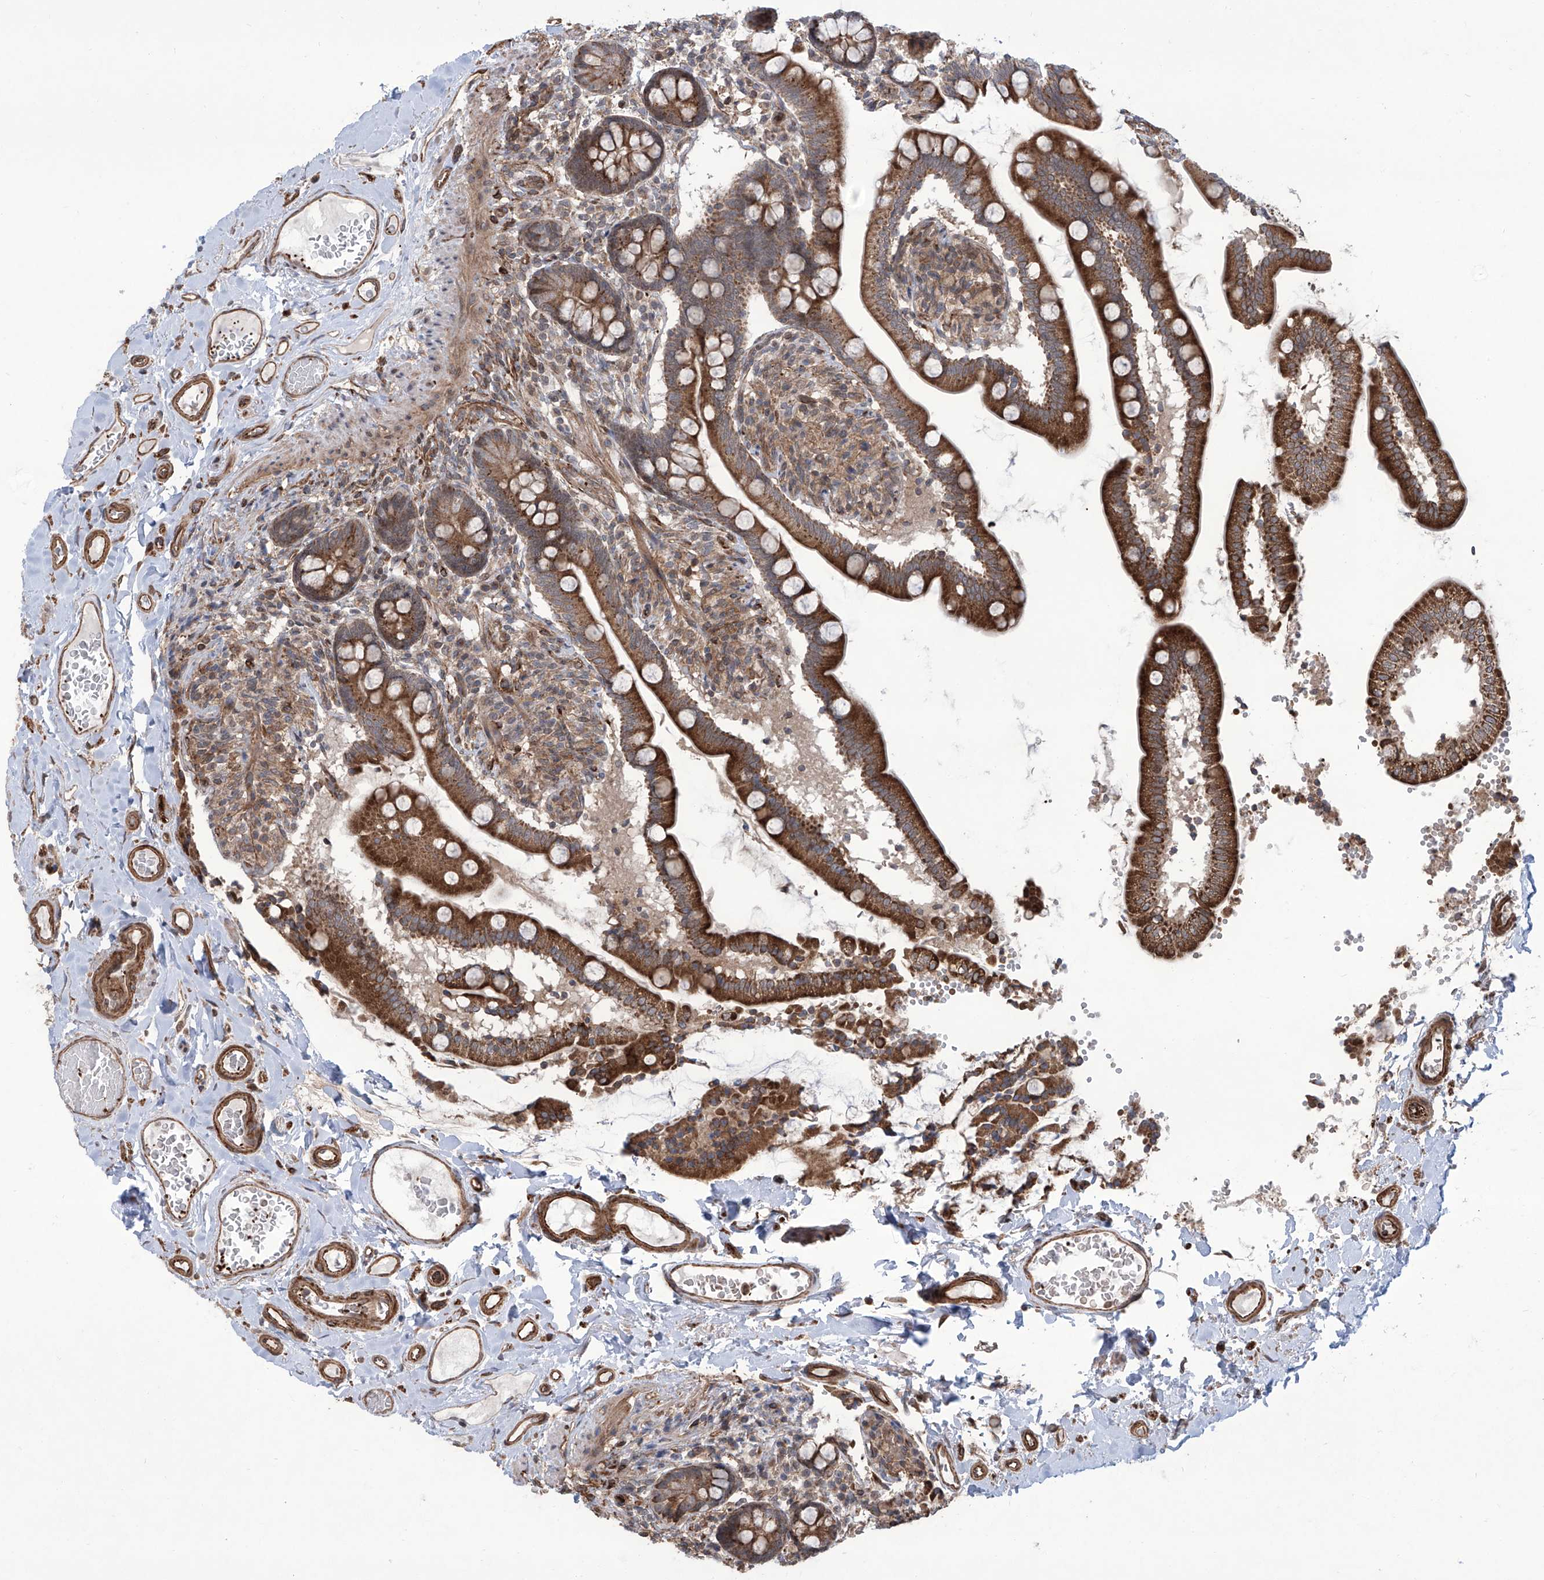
{"staining": {"intensity": "strong", "quantity": ">75%", "location": "cytoplasmic/membranous"}, "tissue": "small intestine", "cell_type": "Glandular cells", "image_type": "normal", "snomed": [{"axis": "morphology", "description": "Normal tissue, NOS"}, {"axis": "topography", "description": "Small intestine"}], "caption": "An IHC image of unremarkable tissue is shown. Protein staining in brown shows strong cytoplasmic/membranous positivity in small intestine within glandular cells. Immunohistochemistry stains the protein of interest in brown and the nuclei are stained blue.", "gene": "APAF1", "patient": {"sex": "female", "age": 64}}